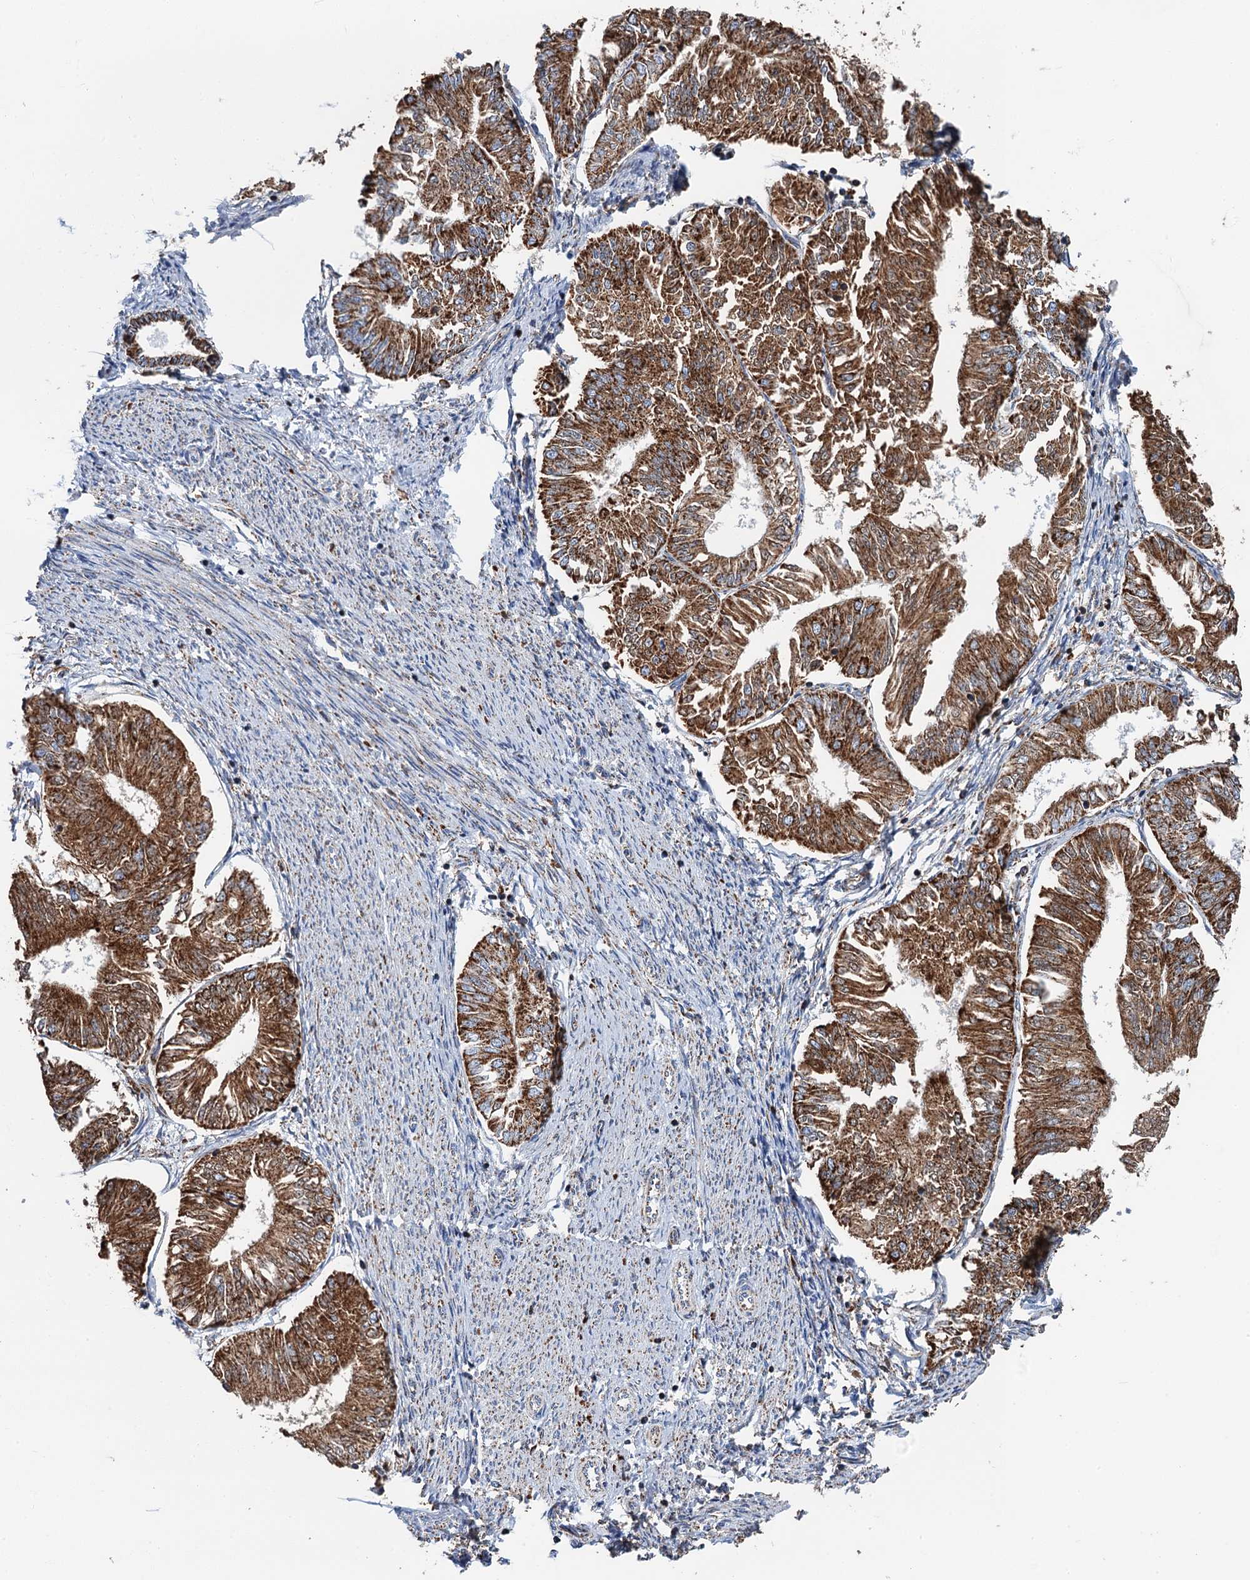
{"staining": {"intensity": "strong", "quantity": ">75%", "location": "cytoplasmic/membranous"}, "tissue": "endometrial cancer", "cell_type": "Tumor cells", "image_type": "cancer", "snomed": [{"axis": "morphology", "description": "Adenocarcinoma, NOS"}, {"axis": "topography", "description": "Endometrium"}], "caption": "The histopathology image exhibits a brown stain indicating the presence of a protein in the cytoplasmic/membranous of tumor cells in adenocarcinoma (endometrial). The staining is performed using DAB brown chromogen to label protein expression. The nuclei are counter-stained blue using hematoxylin.", "gene": "IVD", "patient": {"sex": "female", "age": 58}}